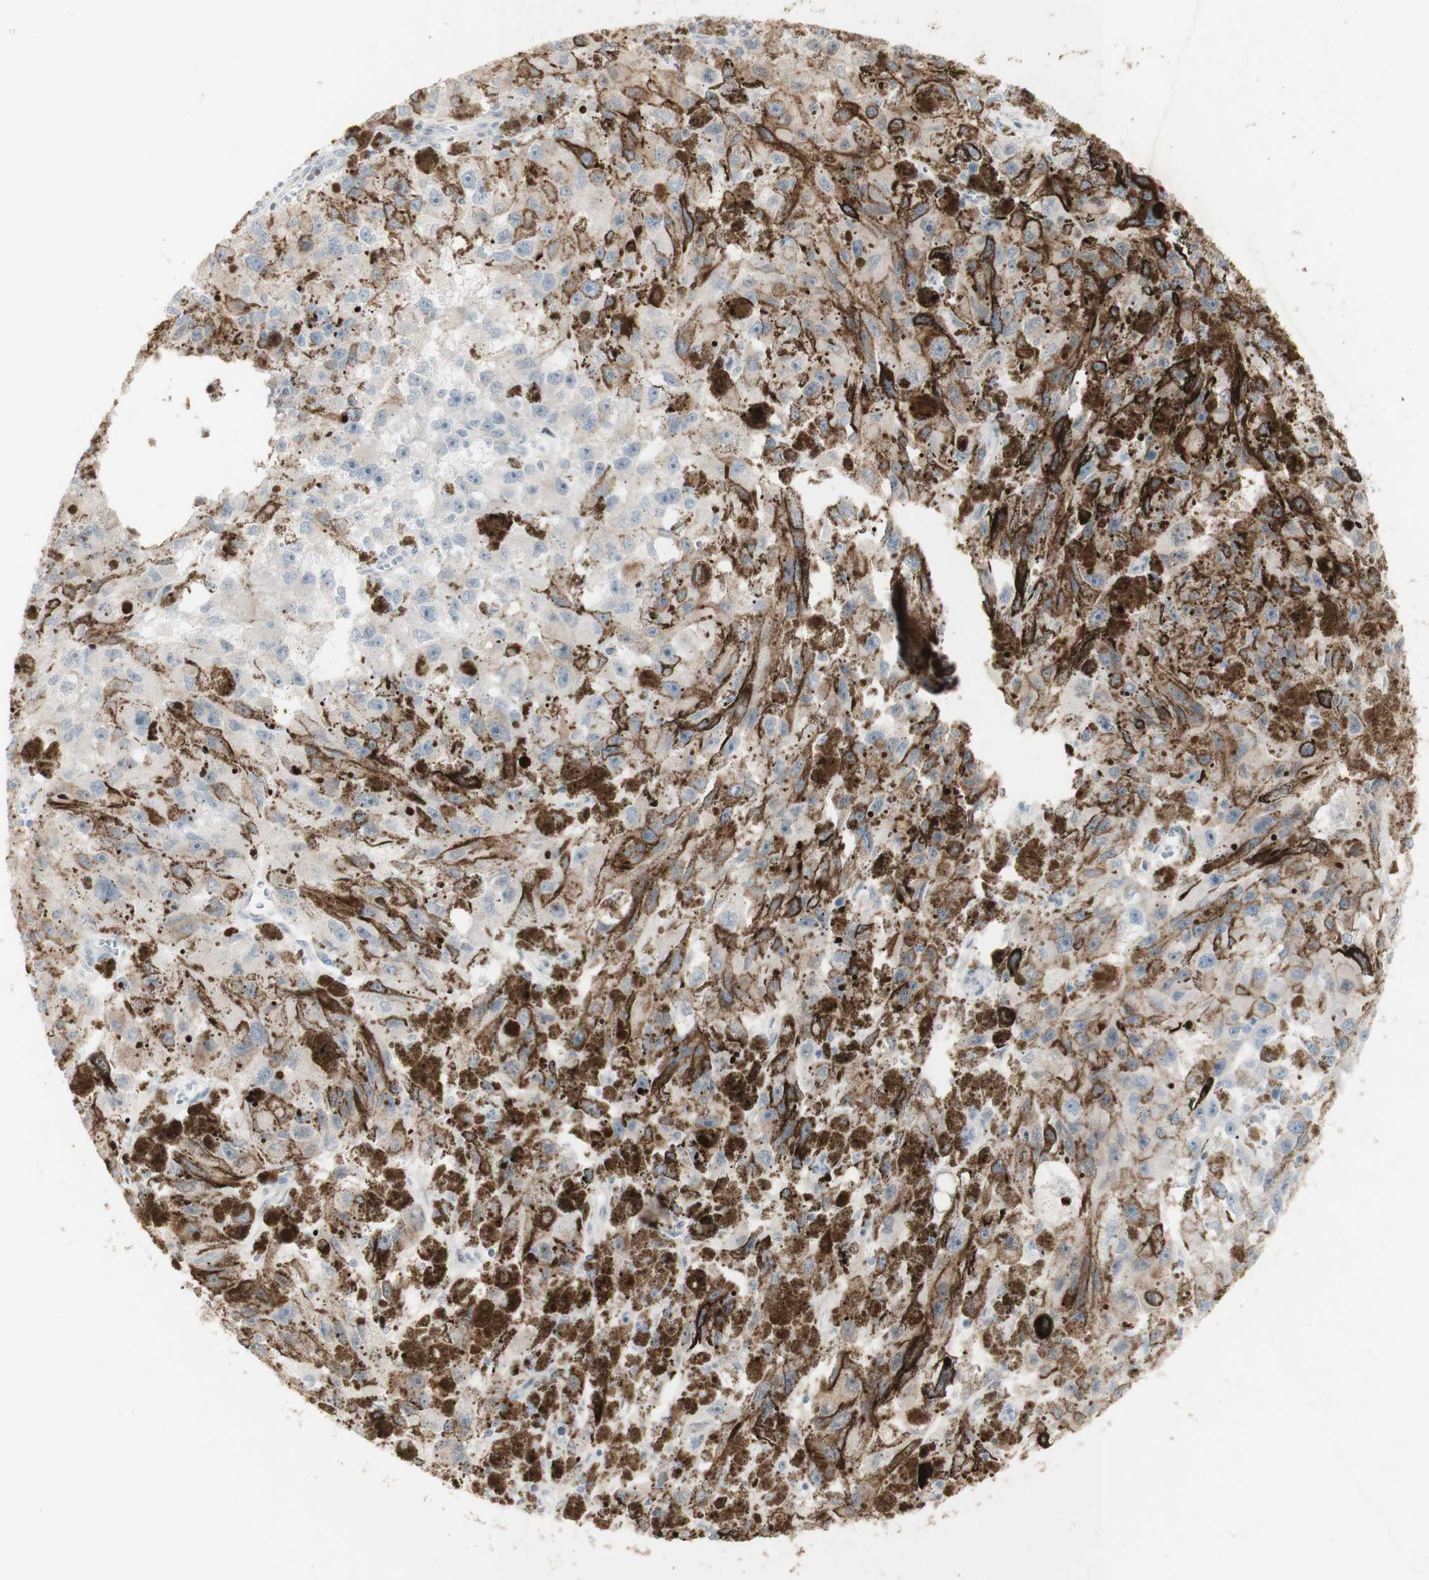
{"staining": {"intensity": "weak", "quantity": "25%-75%", "location": "cytoplasmic/membranous"}, "tissue": "melanoma", "cell_type": "Tumor cells", "image_type": "cancer", "snomed": [{"axis": "morphology", "description": "Malignant melanoma, NOS"}, {"axis": "topography", "description": "Skin"}], "caption": "High-power microscopy captured an immunohistochemistry photomicrograph of melanoma, revealing weak cytoplasmic/membranous staining in about 25%-75% of tumor cells. (Brightfield microscopy of DAB IHC at high magnification).", "gene": "C1orf116", "patient": {"sex": "female", "age": 104}}